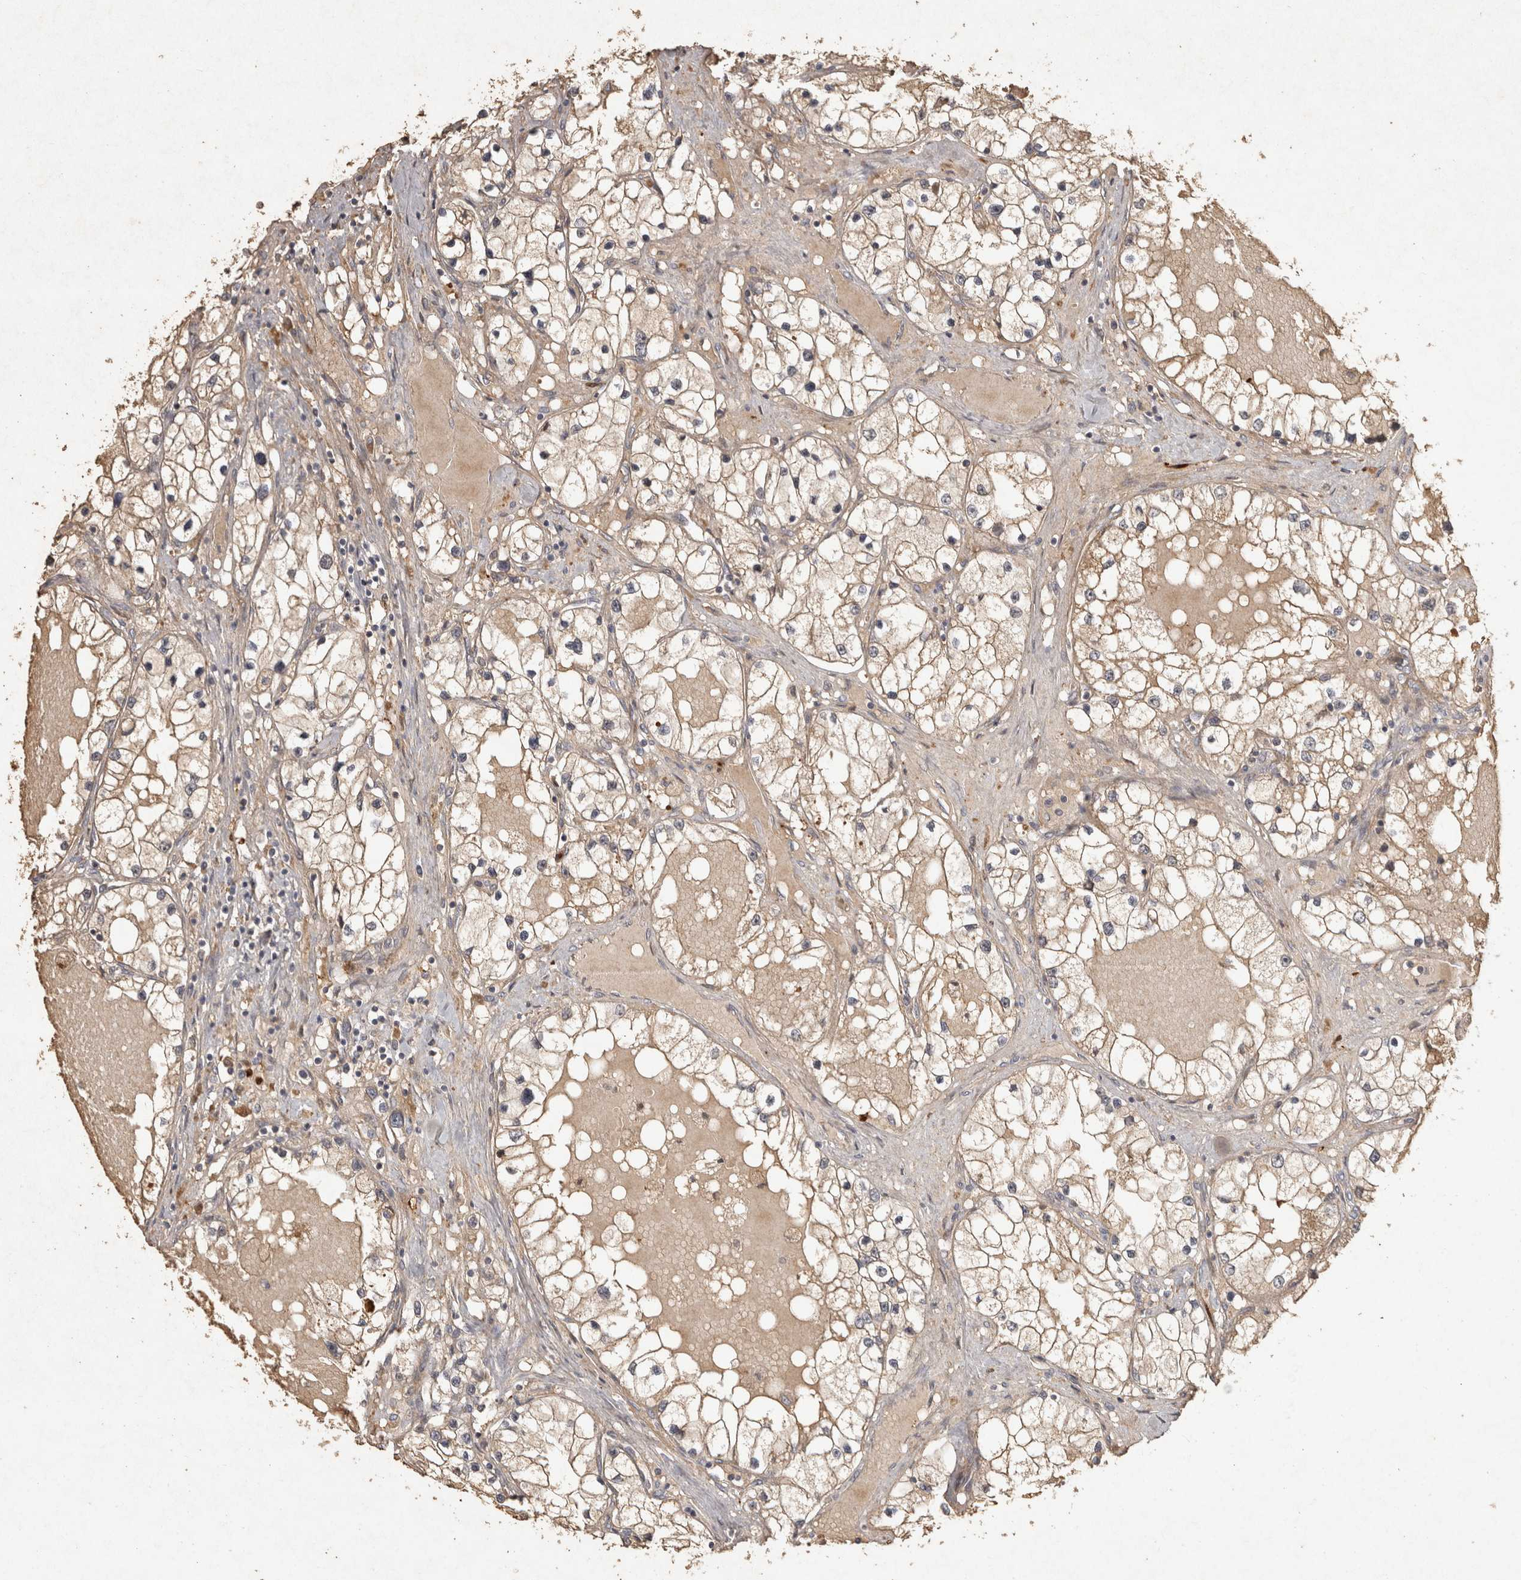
{"staining": {"intensity": "moderate", "quantity": ">75%", "location": "cytoplasmic/membranous"}, "tissue": "renal cancer", "cell_type": "Tumor cells", "image_type": "cancer", "snomed": [{"axis": "morphology", "description": "Adenocarcinoma, NOS"}, {"axis": "topography", "description": "Kidney"}], "caption": "Protein staining exhibits moderate cytoplasmic/membranous positivity in approximately >75% of tumor cells in adenocarcinoma (renal). (DAB (3,3'-diaminobenzidine) IHC with brightfield microscopy, high magnification).", "gene": "OSTN", "patient": {"sex": "male", "age": 68}}